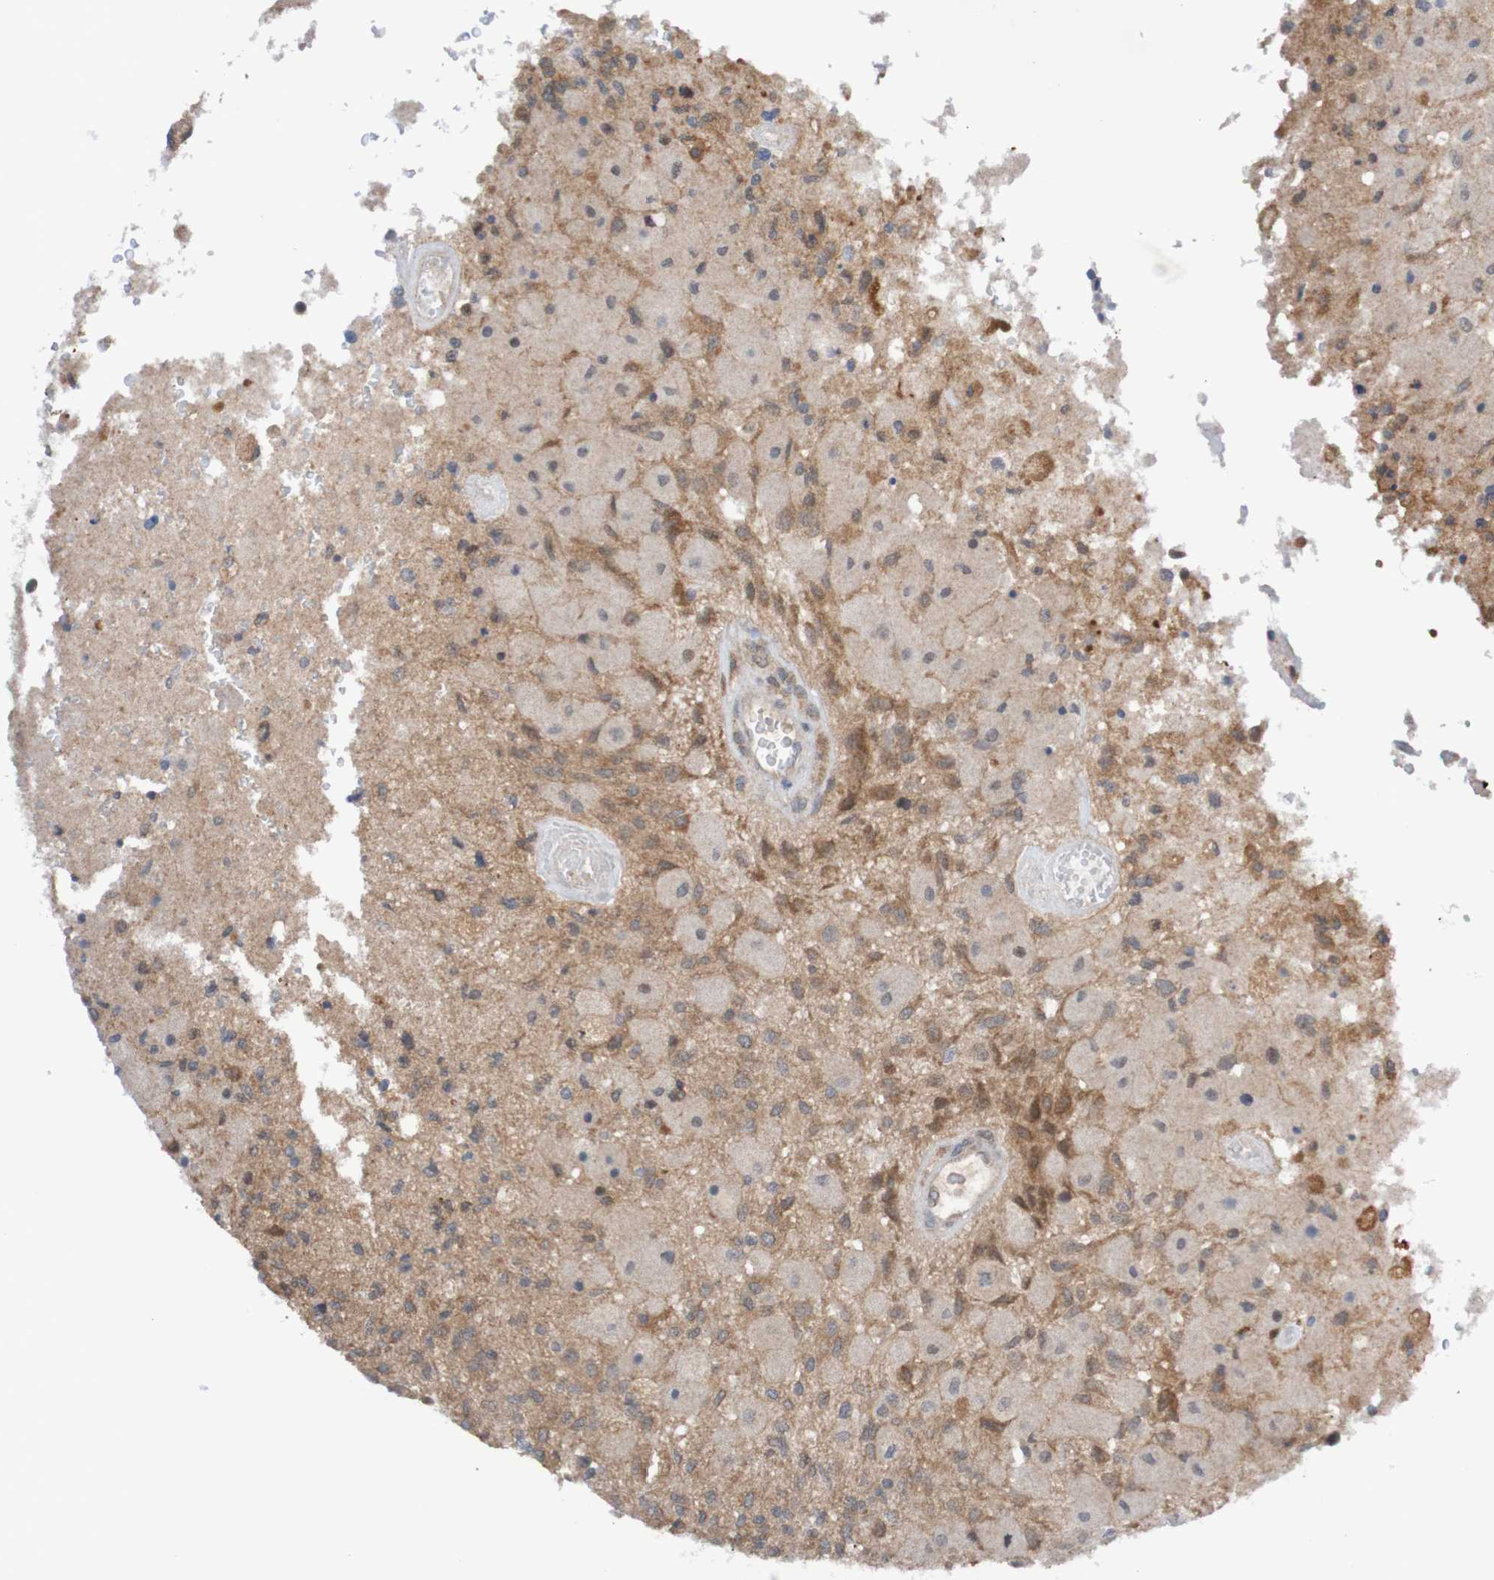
{"staining": {"intensity": "weak", "quantity": ">75%", "location": "cytoplasmic/membranous"}, "tissue": "glioma", "cell_type": "Tumor cells", "image_type": "cancer", "snomed": [{"axis": "morphology", "description": "Normal tissue, NOS"}, {"axis": "morphology", "description": "Glioma, malignant, High grade"}, {"axis": "topography", "description": "Cerebral cortex"}], "caption": "The immunohistochemical stain shows weak cytoplasmic/membranous staining in tumor cells of malignant glioma (high-grade) tissue.", "gene": "ITLN1", "patient": {"sex": "male", "age": 77}}